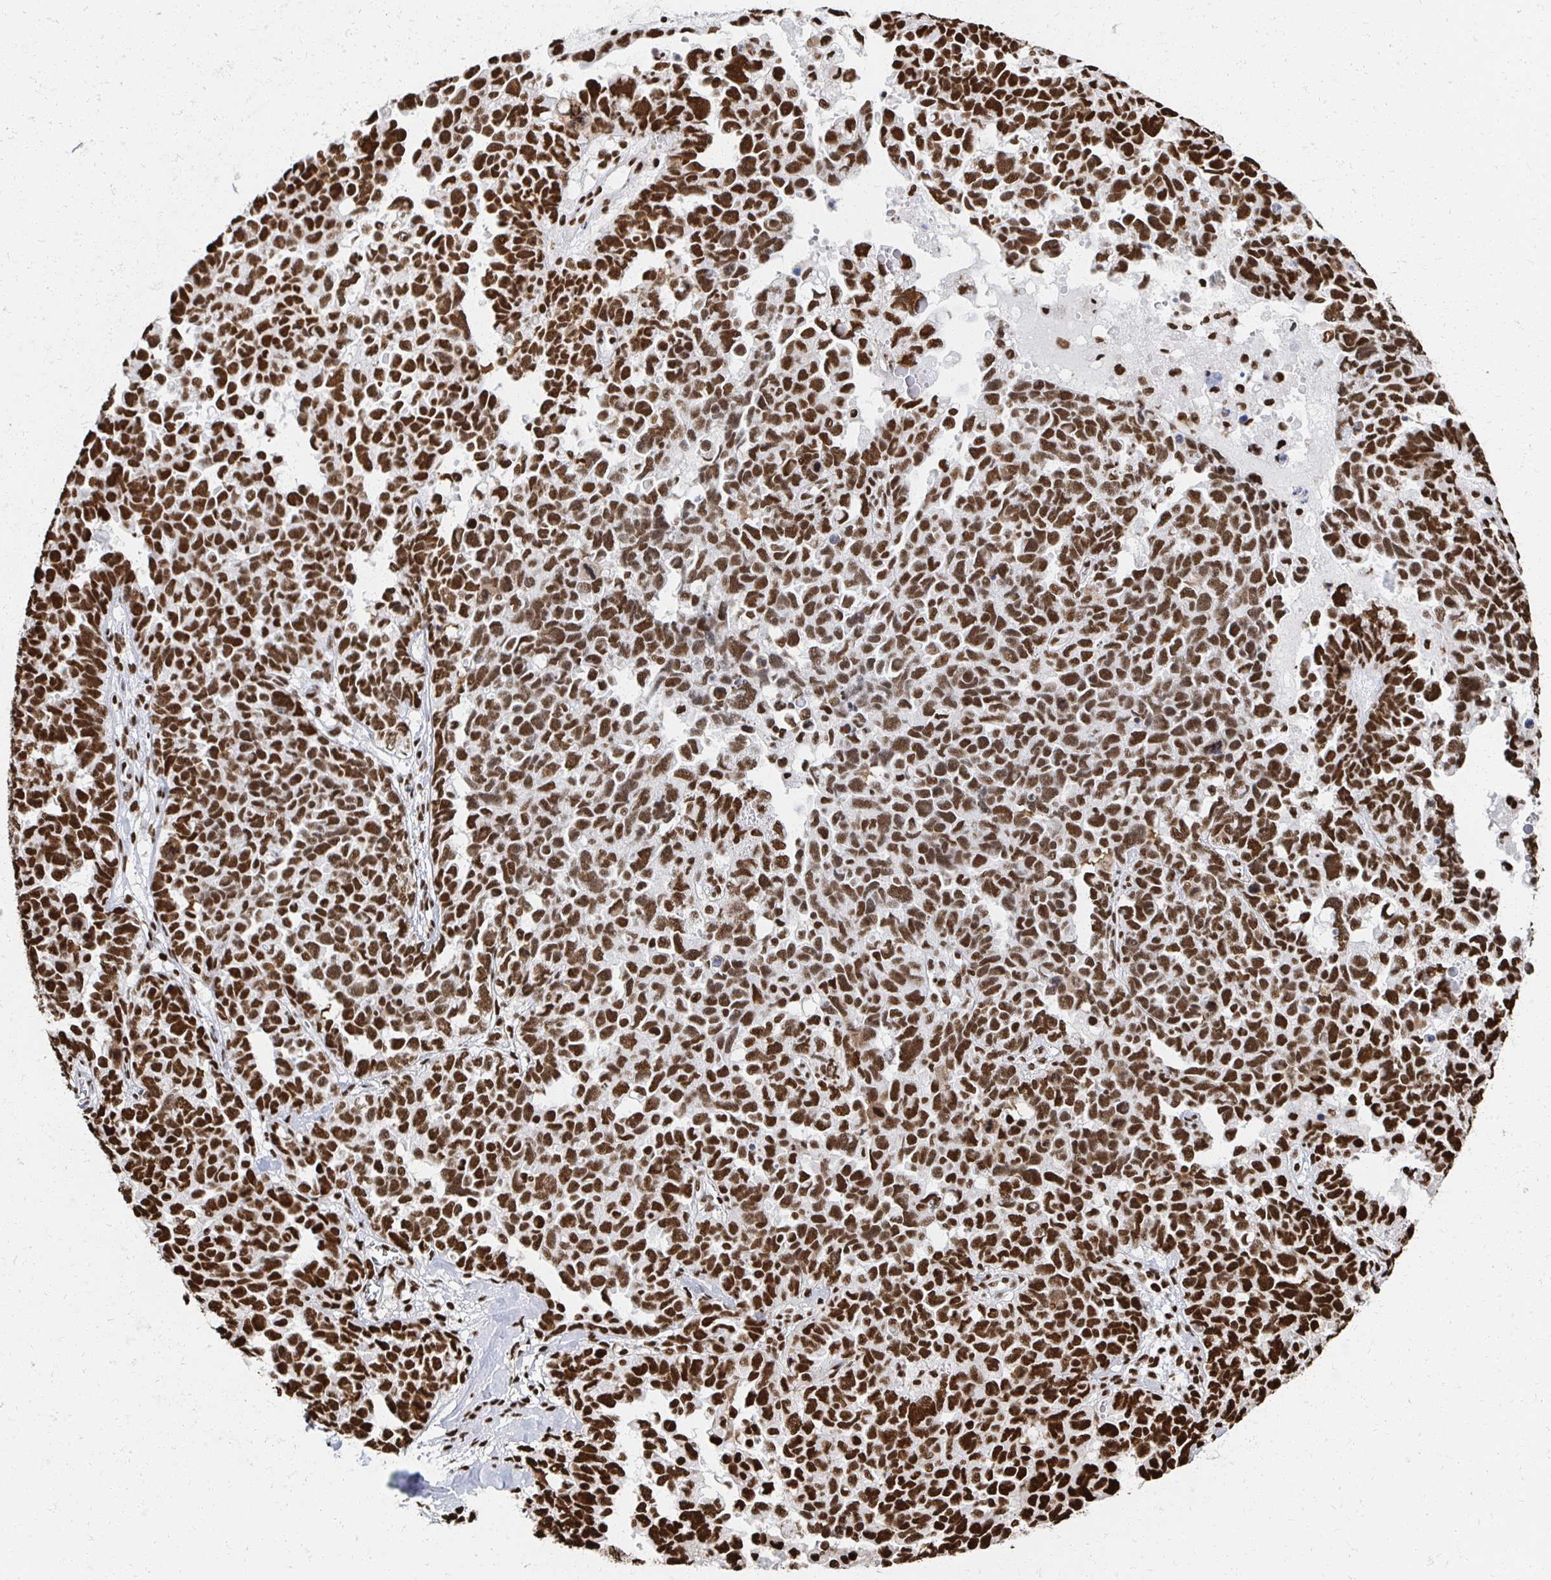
{"staining": {"intensity": "strong", "quantity": ">75%", "location": "nuclear"}, "tissue": "ovarian cancer", "cell_type": "Tumor cells", "image_type": "cancer", "snomed": [{"axis": "morphology", "description": "Cystadenocarcinoma, serous, NOS"}, {"axis": "topography", "description": "Ovary"}], "caption": "Immunohistochemistry (IHC) micrograph of neoplastic tissue: ovarian serous cystadenocarcinoma stained using immunohistochemistry (IHC) displays high levels of strong protein expression localized specifically in the nuclear of tumor cells, appearing as a nuclear brown color.", "gene": "RBBP7", "patient": {"sex": "female", "age": 69}}